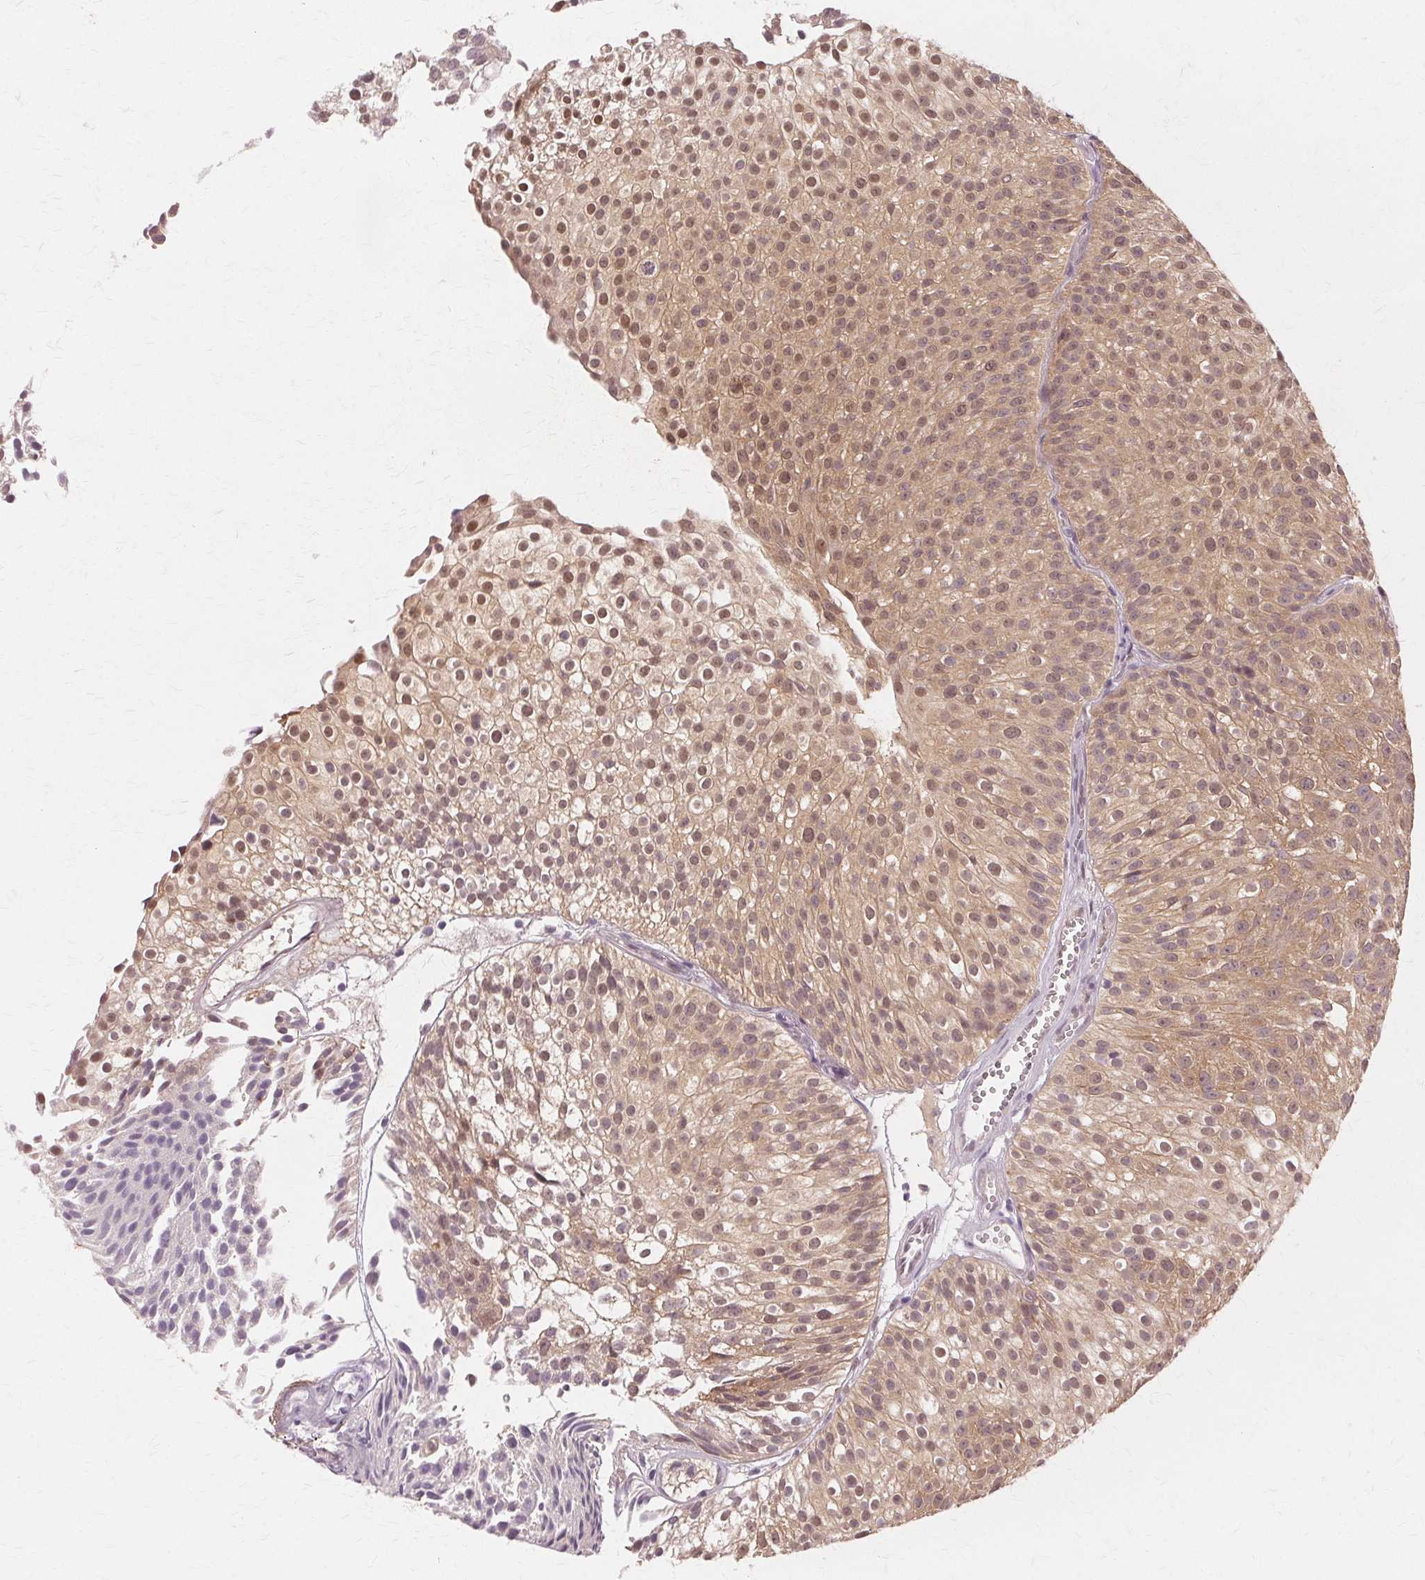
{"staining": {"intensity": "moderate", "quantity": ">75%", "location": "cytoplasmic/membranous,nuclear"}, "tissue": "urothelial cancer", "cell_type": "Tumor cells", "image_type": "cancer", "snomed": [{"axis": "morphology", "description": "Urothelial carcinoma, Low grade"}, {"axis": "topography", "description": "Urinary bladder"}], "caption": "A micrograph of human urothelial cancer stained for a protein reveals moderate cytoplasmic/membranous and nuclear brown staining in tumor cells. (IHC, brightfield microscopy, high magnification).", "gene": "PRMT5", "patient": {"sex": "male", "age": 70}}